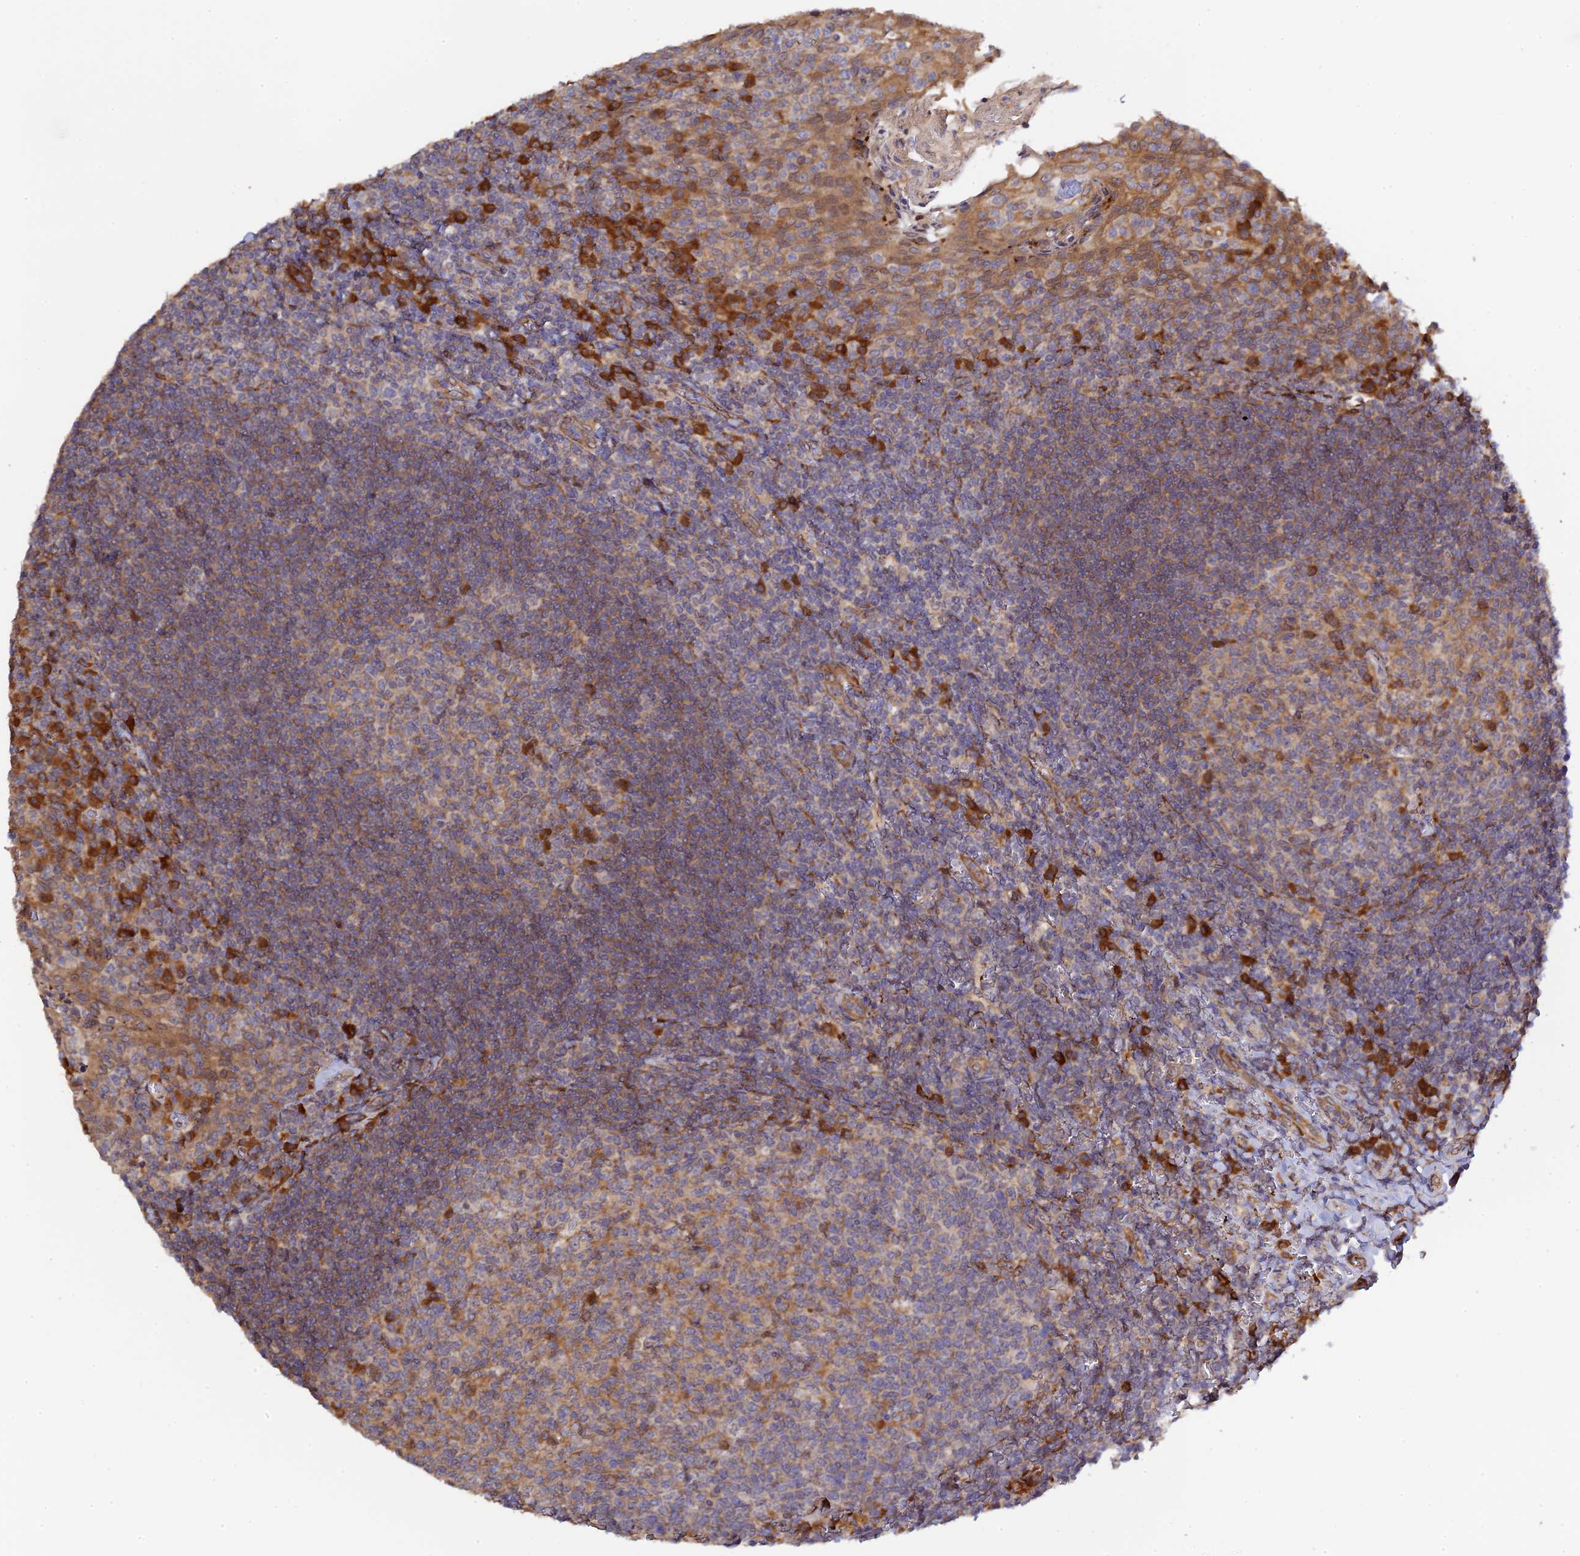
{"staining": {"intensity": "moderate", "quantity": "<25%", "location": "cytoplasmic/membranous"}, "tissue": "tonsil", "cell_type": "Germinal center cells", "image_type": "normal", "snomed": [{"axis": "morphology", "description": "Normal tissue, NOS"}, {"axis": "topography", "description": "Tonsil"}], "caption": "Moderate cytoplasmic/membranous protein positivity is identified in about <25% of germinal center cells in tonsil. Using DAB (3,3'-diaminobenzidine) (brown) and hematoxylin (blue) stains, captured at high magnification using brightfield microscopy.", "gene": "P3H3", "patient": {"sex": "female", "age": 10}}